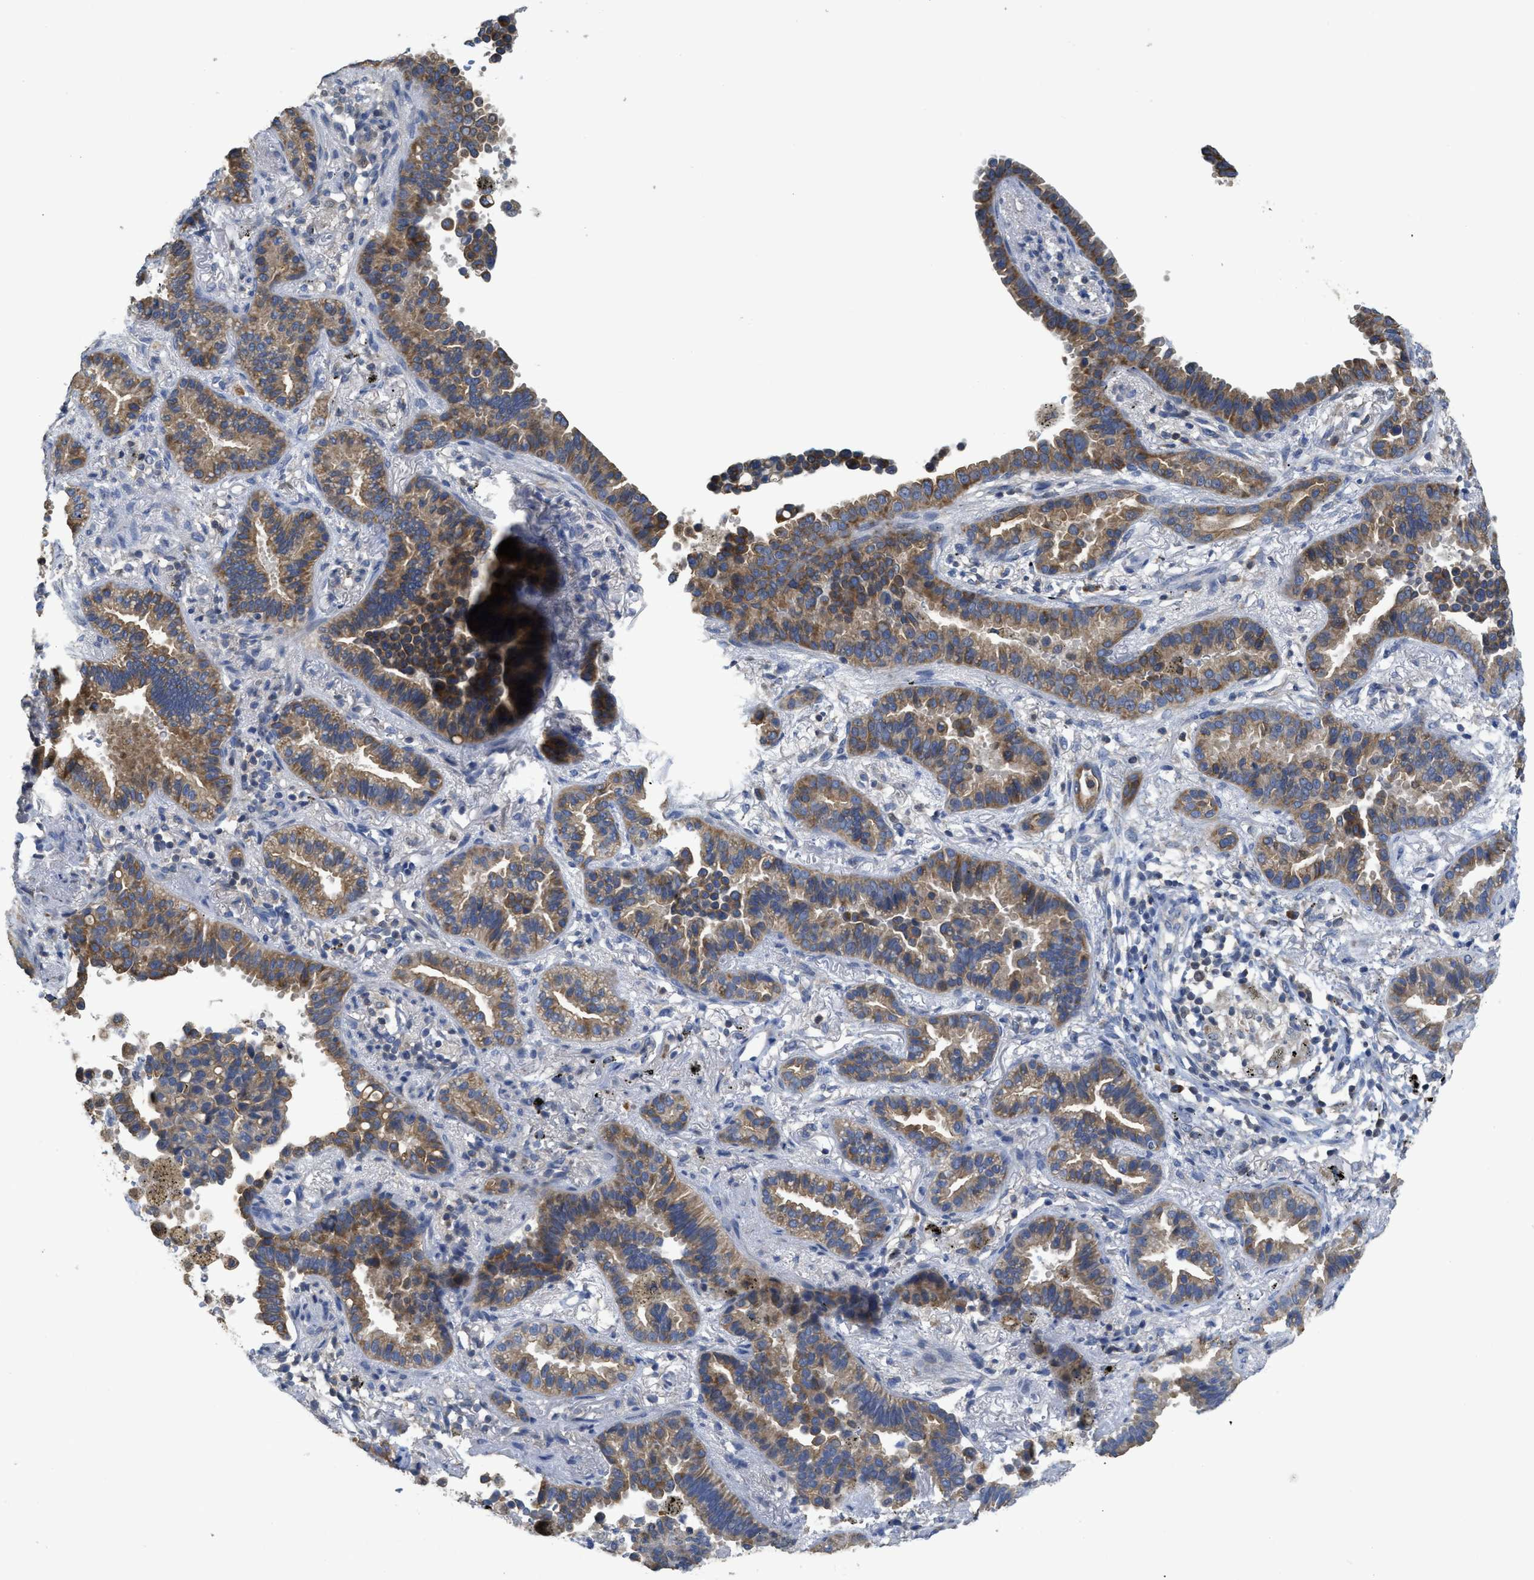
{"staining": {"intensity": "moderate", "quantity": ">75%", "location": "cytoplasmic/membranous"}, "tissue": "lung cancer", "cell_type": "Tumor cells", "image_type": "cancer", "snomed": [{"axis": "morphology", "description": "Normal tissue, NOS"}, {"axis": "morphology", "description": "Adenocarcinoma, NOS"}, {"axis": "topography", "description": "Lung"}], "caption": "Immunohistochemical staining of lung adenocarcinoma shows moderate cytoplasmic/membranous protein staining in about >75% of tumor cells. (IHC, brightfield microscopy, high magnification).", "gene": "SFXN2", "patient": {"sex": "male", "age": 59}}